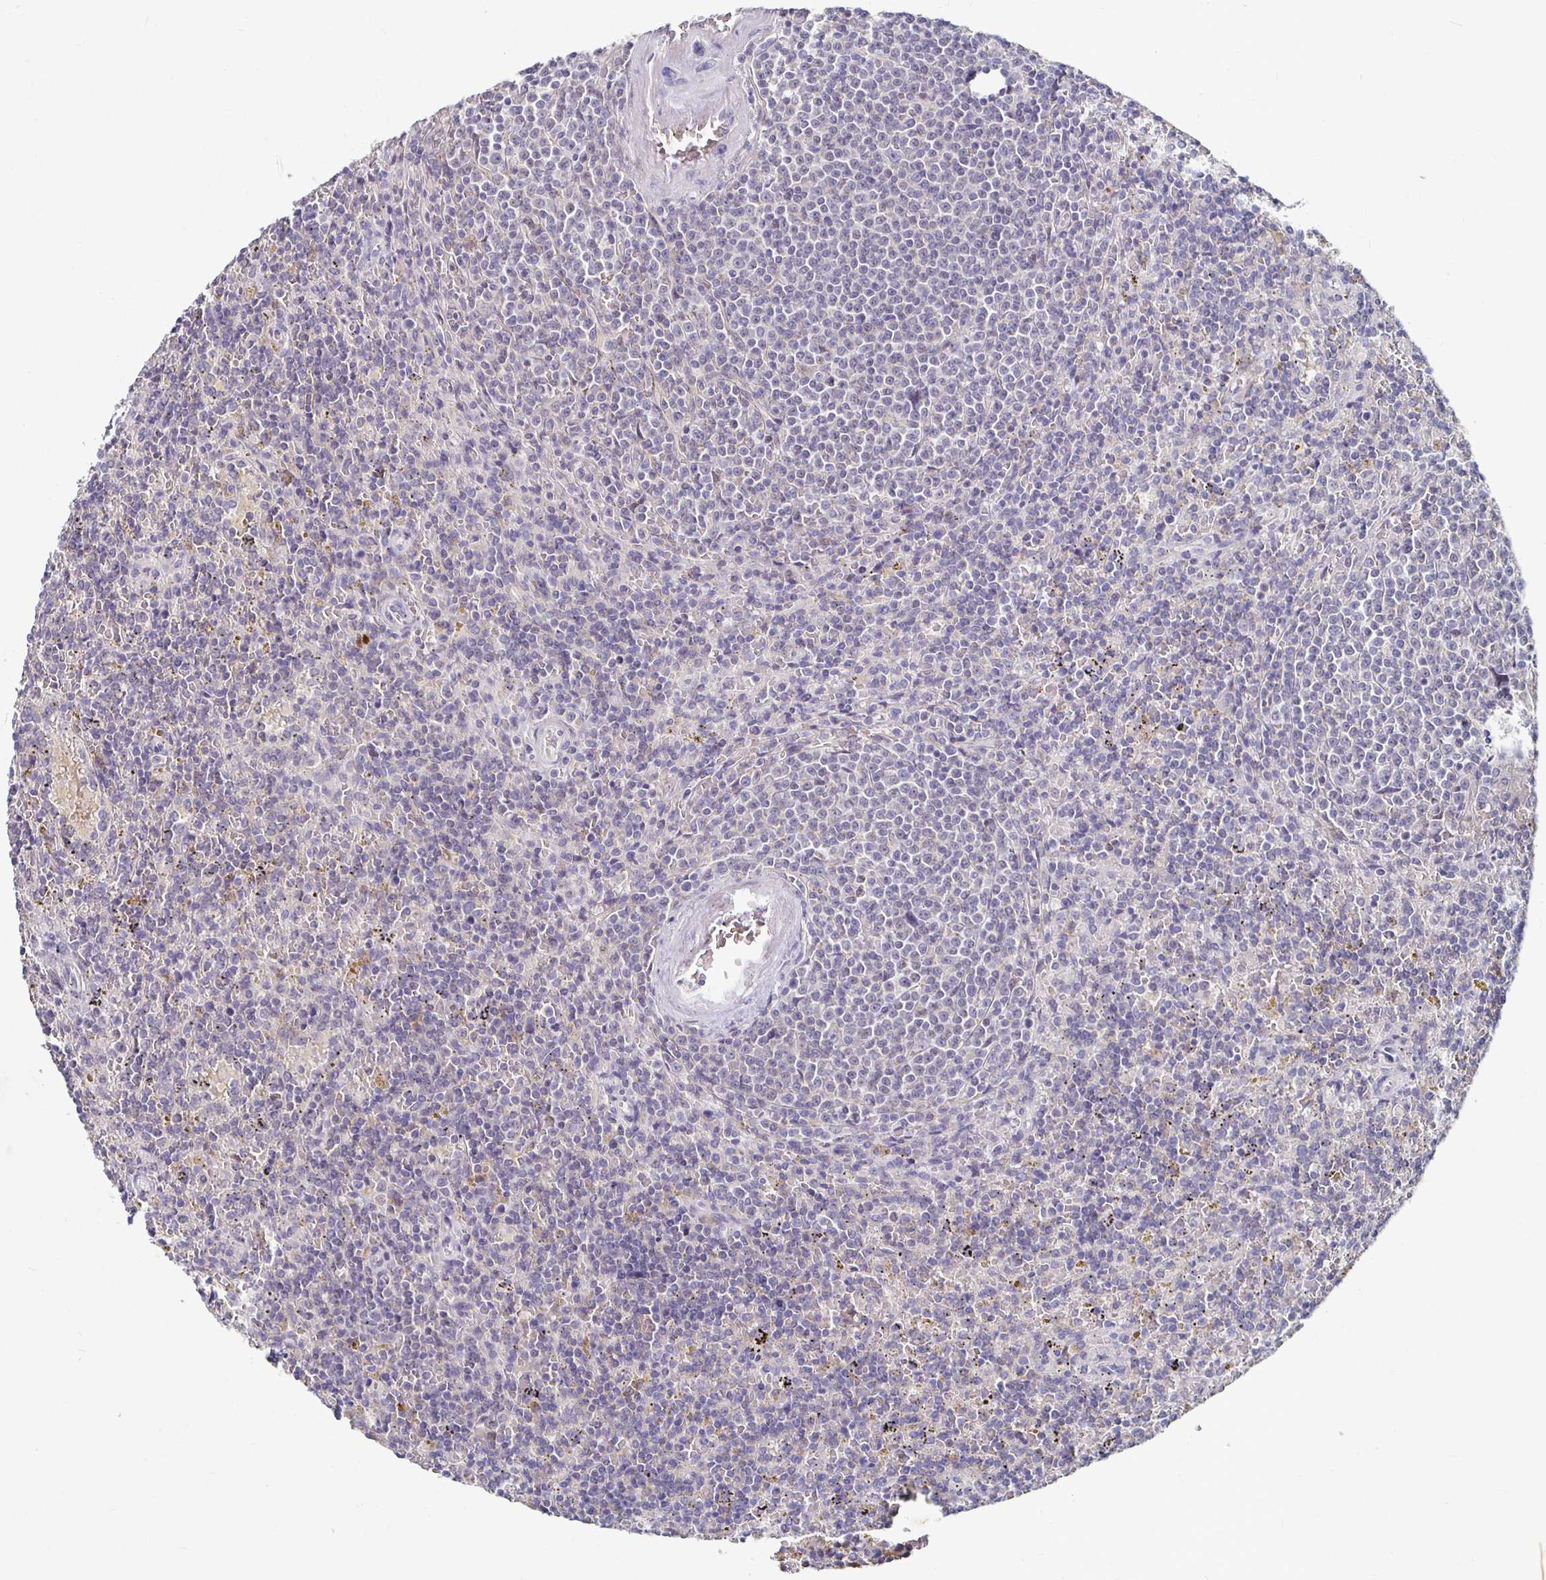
{"staining": {"intensity": "negative", "quantity": "none", "location": "none"}, "tissue": "lymphoma", "cell_type": "Tumor cells", "image_type": "cancer", "snomed": [{"axis": "morphology", "description": "Malignant lymphoma, non-Hodgkin's type, Low grade"}, {"axis": "topography", "description": "Spleen"}], "caption": "High magnification brightfield microscopy of malignant lymphoma, non-Hodgkin's type (low-grade) stained with DAB (3,3'-diaminobenzidine) (brown) and counterstained with hematoxylin (blue): tumor cells show no significant positivity. (Brightfield microscopy of DAB immunohistochemistry at high magnification).", "gene": "RNF144B", "patient": {"sex": "male", "age": 67}}